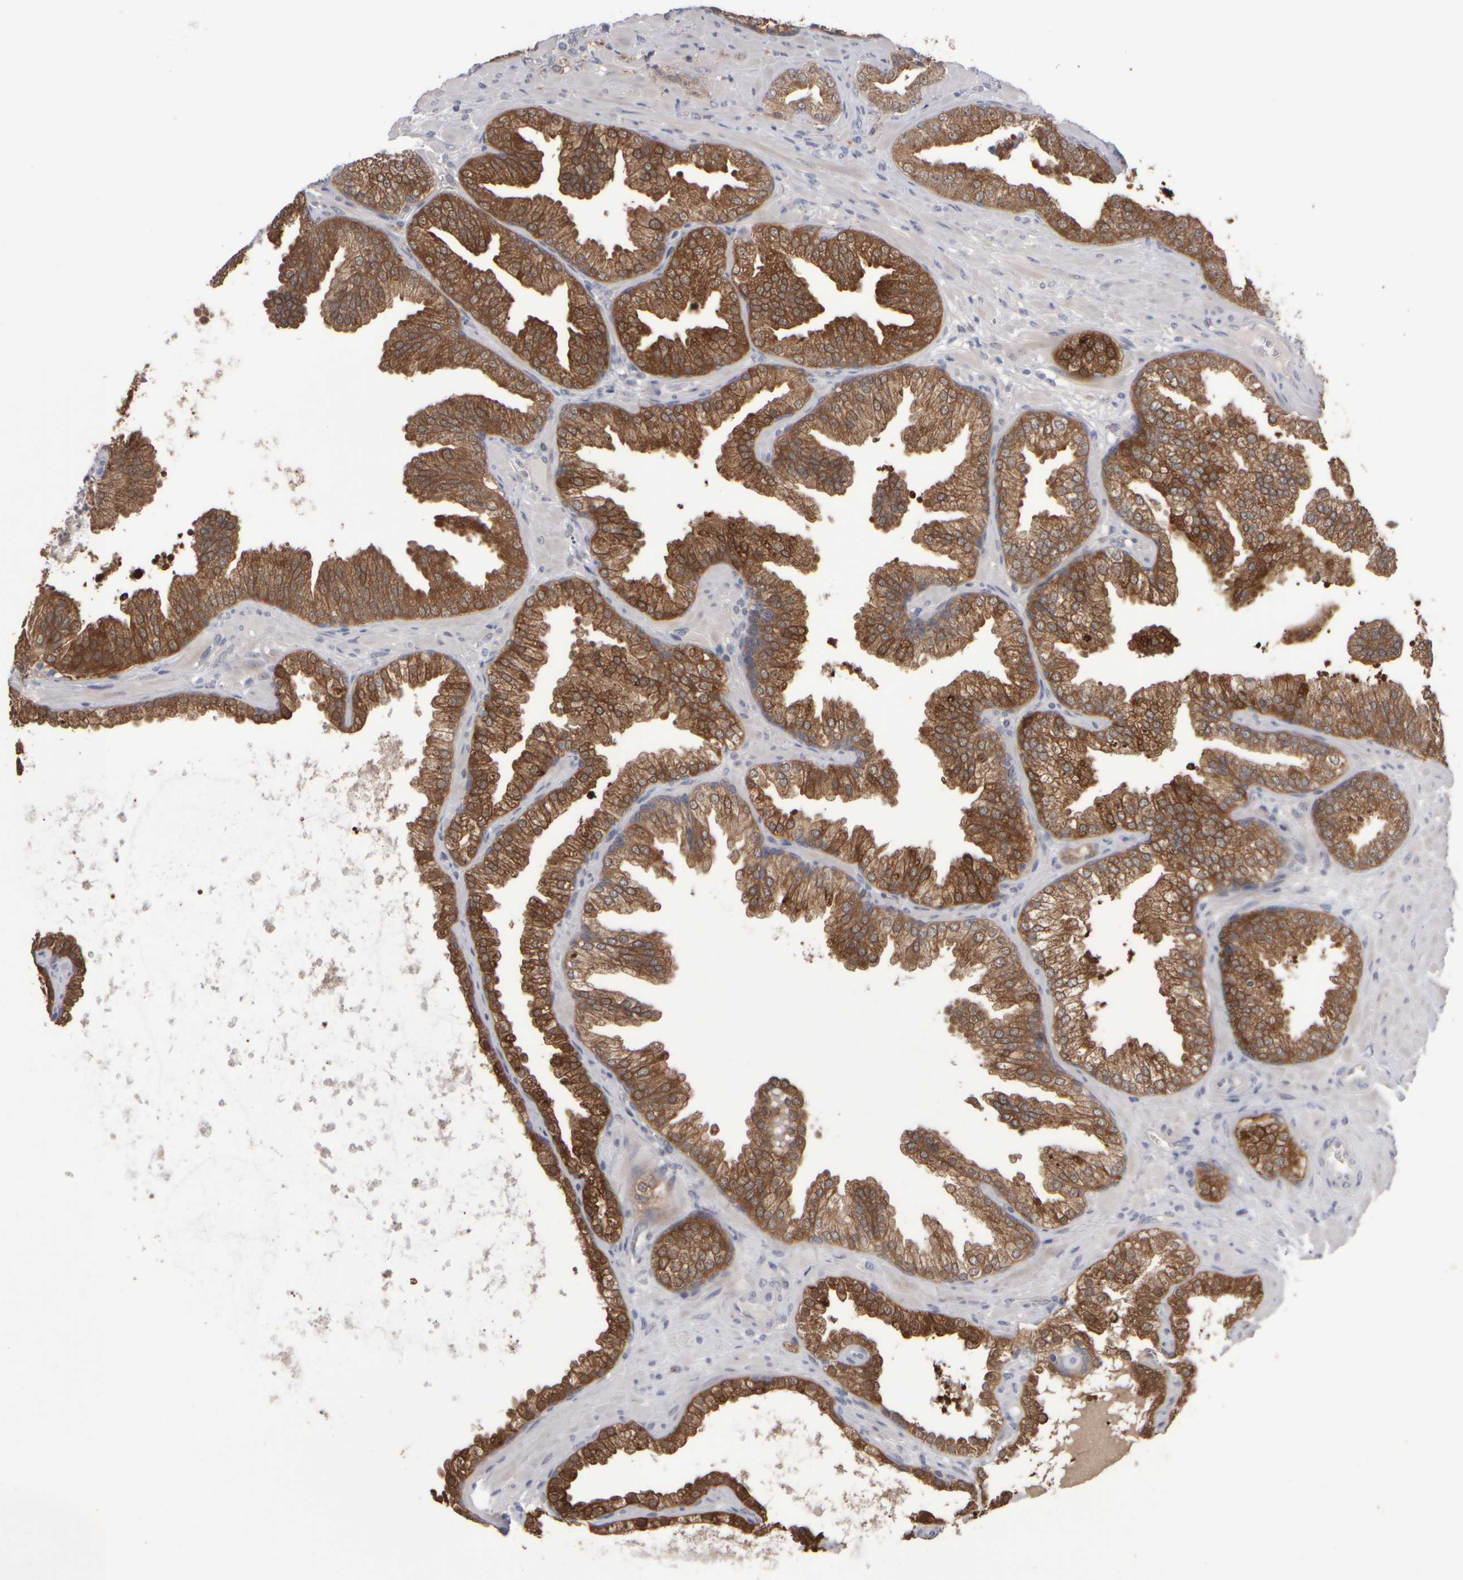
{"staining": {"intensity": "moderate", "quantity": ">75%", "location": "cytoplasmic/membranous"}, "tissue": "prostate cancer", "cell_type": "Tumor cells", "image_type": "cancer", "snomed": [{"axis": "morphology", "description": "Adenocarcinoma, Low grade"}, {"axis": "topography", "description": "Prostate"}], "caption": "Brown immunohistochemical staining in prostate cancer shows moderate cytoplasmic/membranous expression in approximately >75% of tumor cells.", "gene": "EPHX2", "patient": {"sex": "male", "age": 62}}